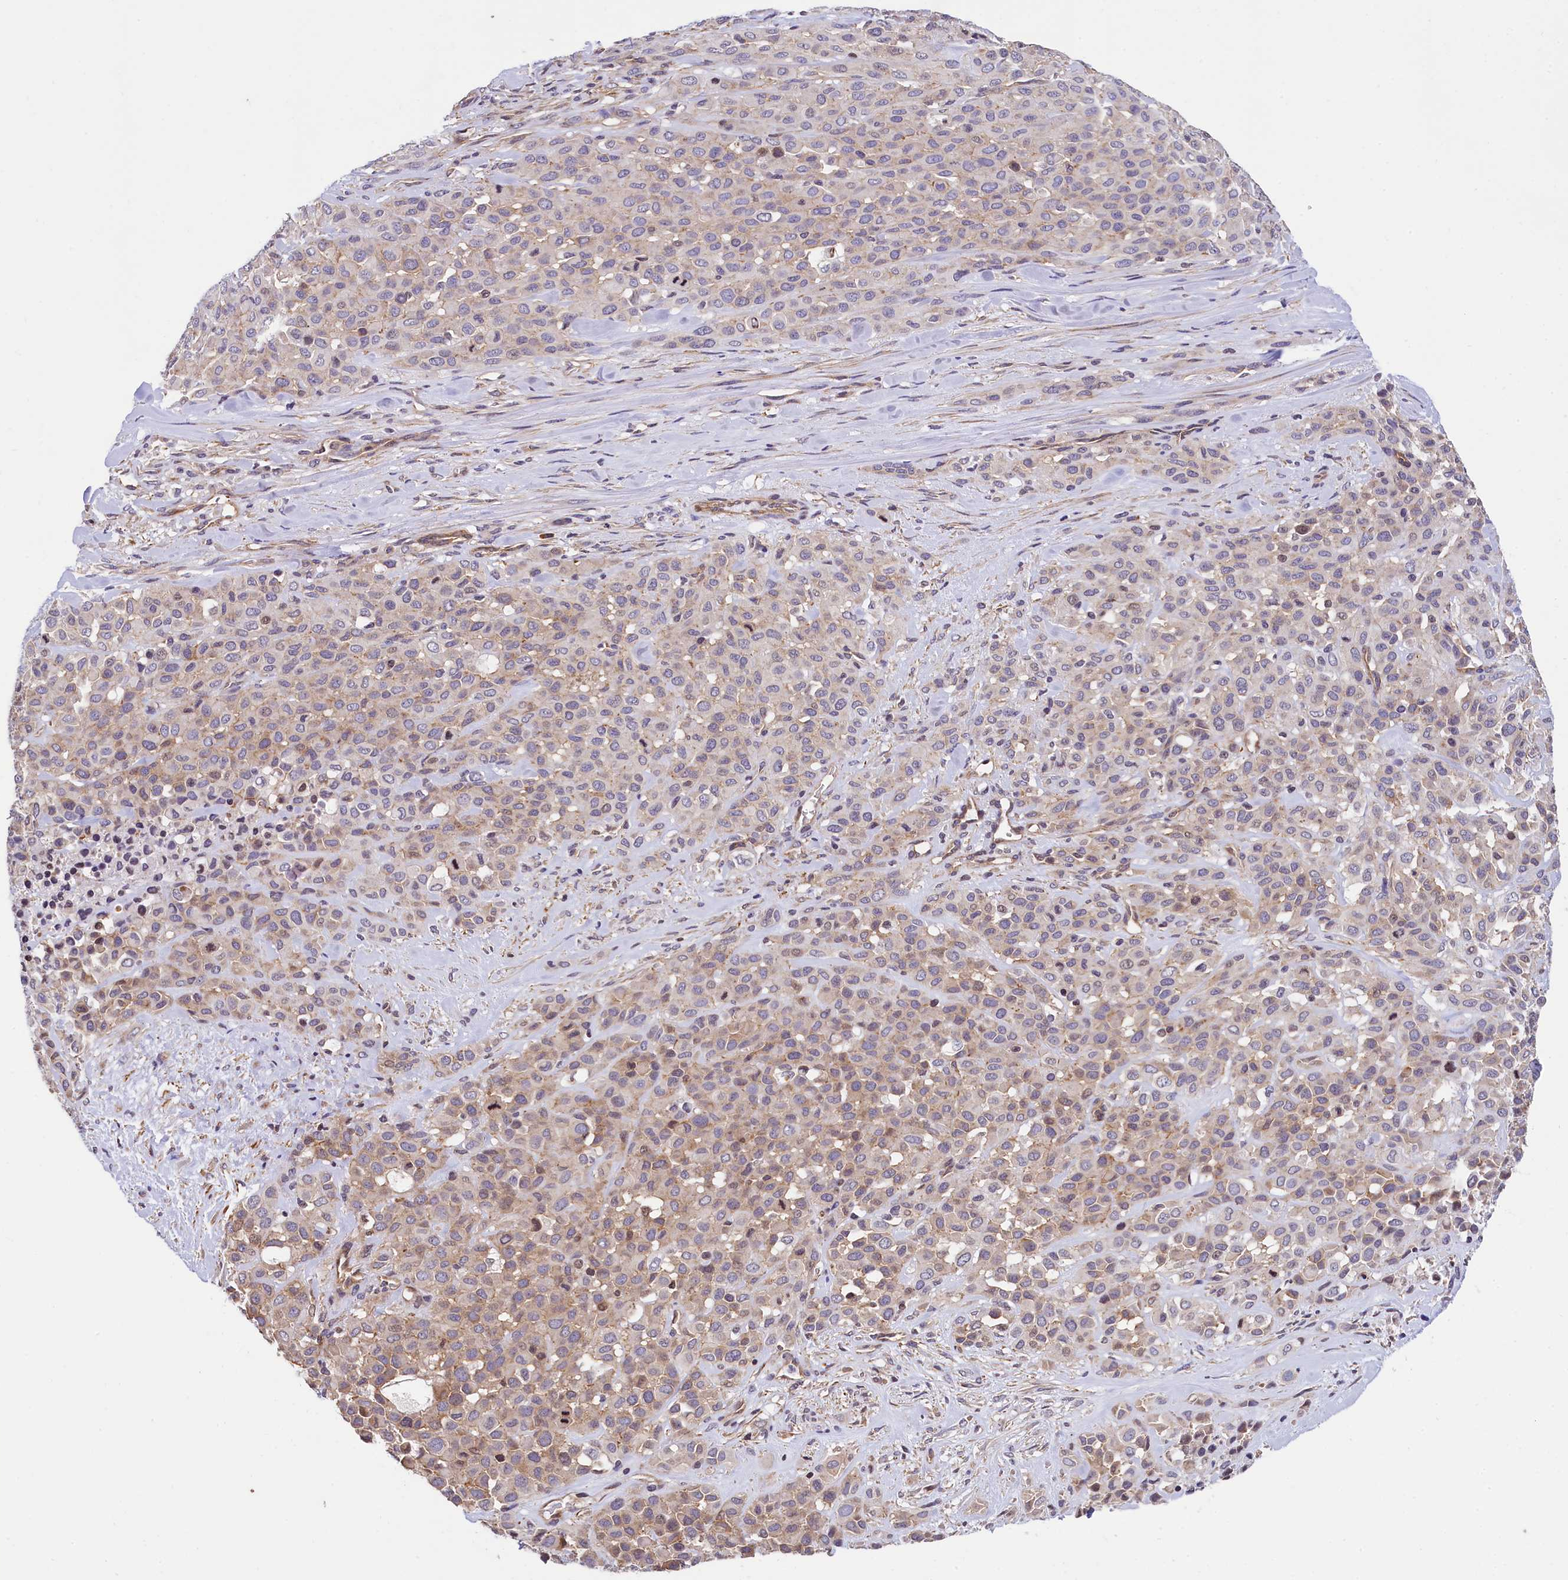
{"staining": {"intensity": "weak", "quantity": "<25%", "location": "cytoplasmic/membranous"}, "tissue": "melanoma", "cell_type": "Tumor cells", "image_type": "cancer", "snomed": [{"axis": "morphology", "description": "Malignant melanoma, Metastatic site"}, {"axis": "topography", "description": "Skin"}], "caption": "DAB immunohistochemical staining of melanoma reveals no significant staining in tumor cells. (Brightfield microscopy of DAB (3,3'-diaminobenzidine) IHC at high magnification).", "gene": "ZNF2", "patient": {"sex": "female", "age": 81}}